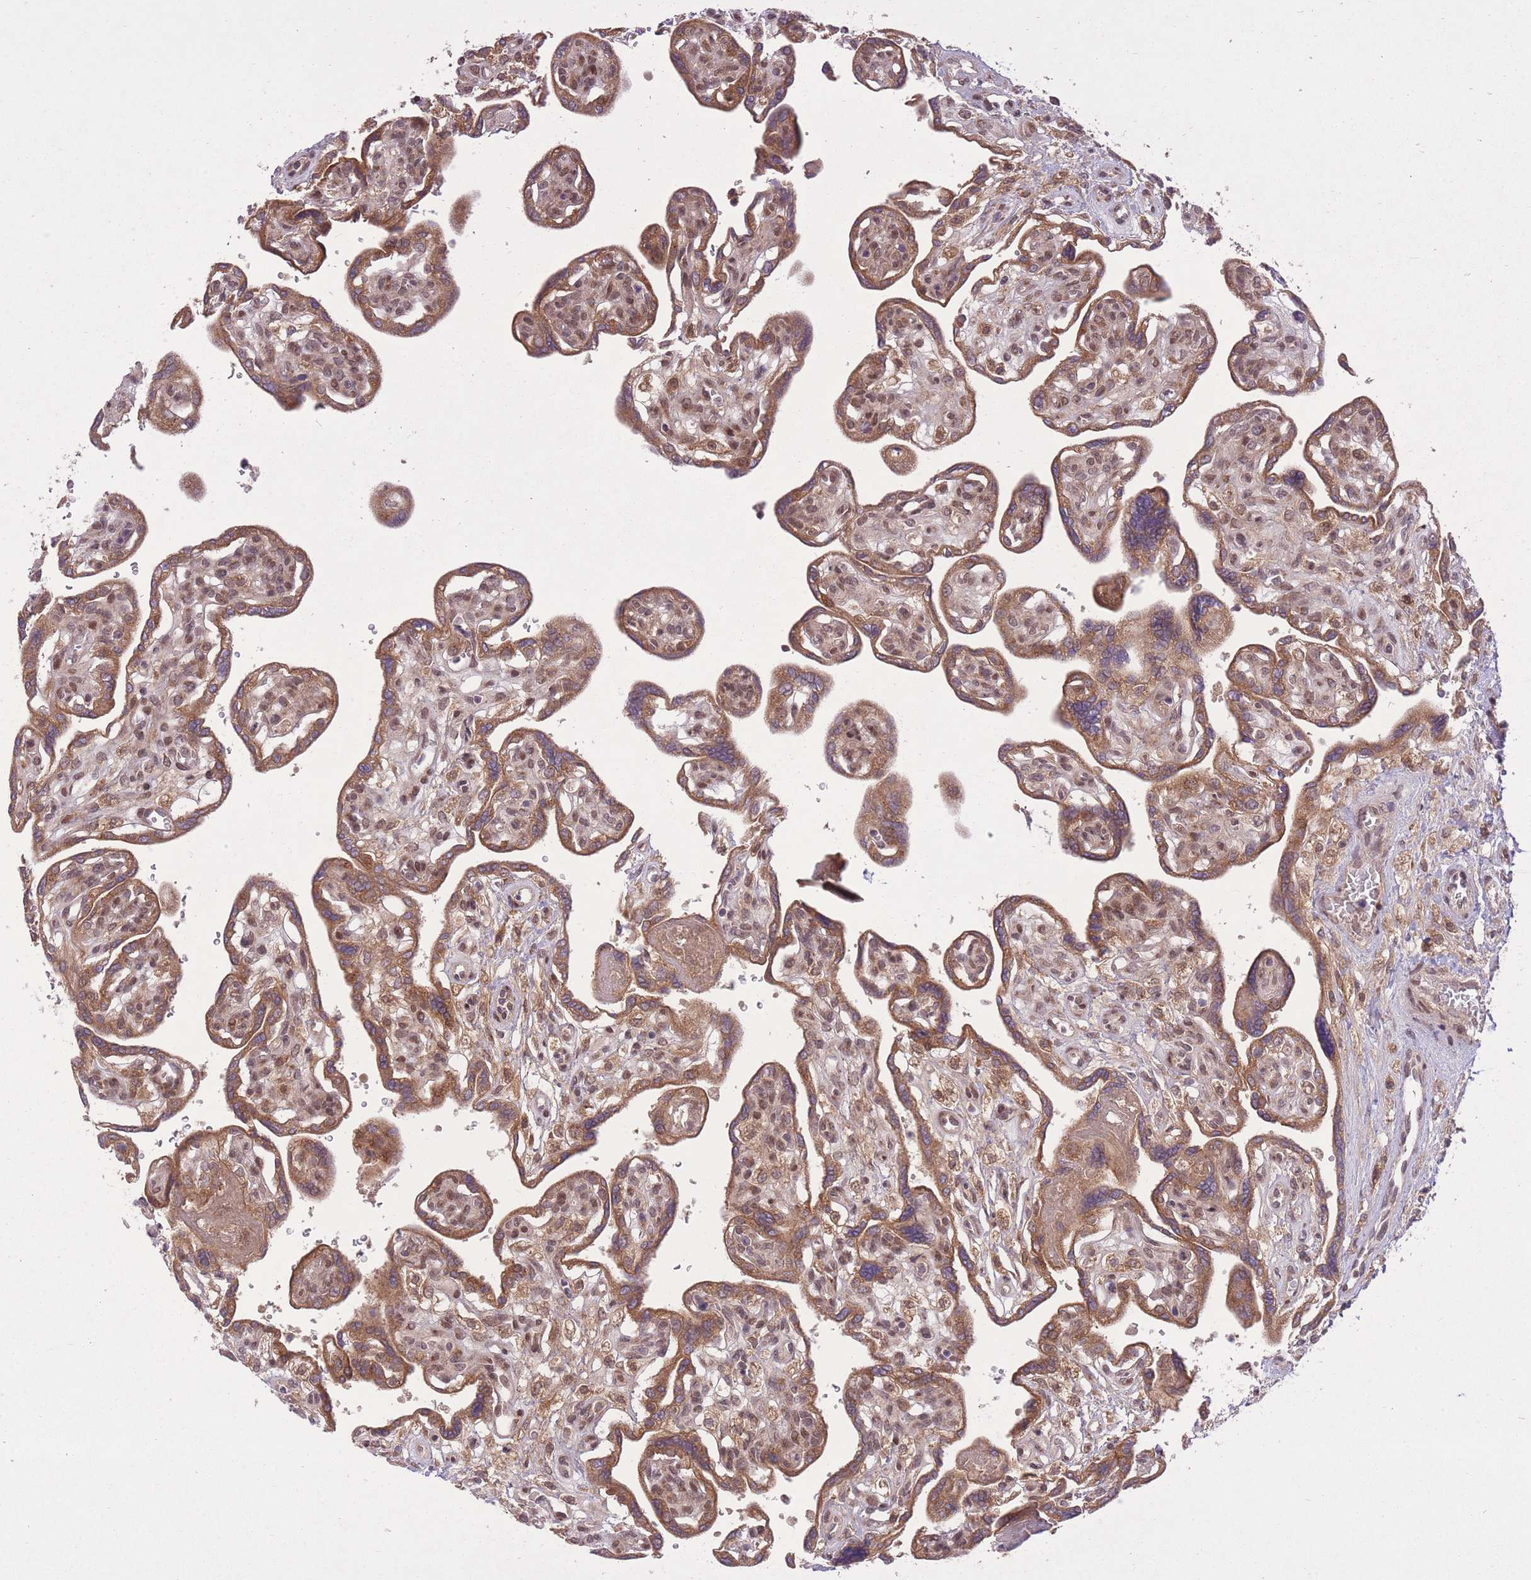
{"staining": {"intensity": "strong", "quantity": ">75%", "location": "cytoplasmic/membranous"}, "tissue": "placenta", "cell_type": "Decidual cells", "image_type": "normal", "snomed": [{"axis": "morphology", "description": "Normal tissue, NOS"}, {"axis": "topography", "description": "Placenta"}], "caption": "Immunohistochemical staining of normal placenta reveals >75% levels of strong cytoplasmic/membranous protein expression in approximately >75% of decidual cells.", "gene": "ZNF391", "patient": {"sex": "female", "age": 39}}